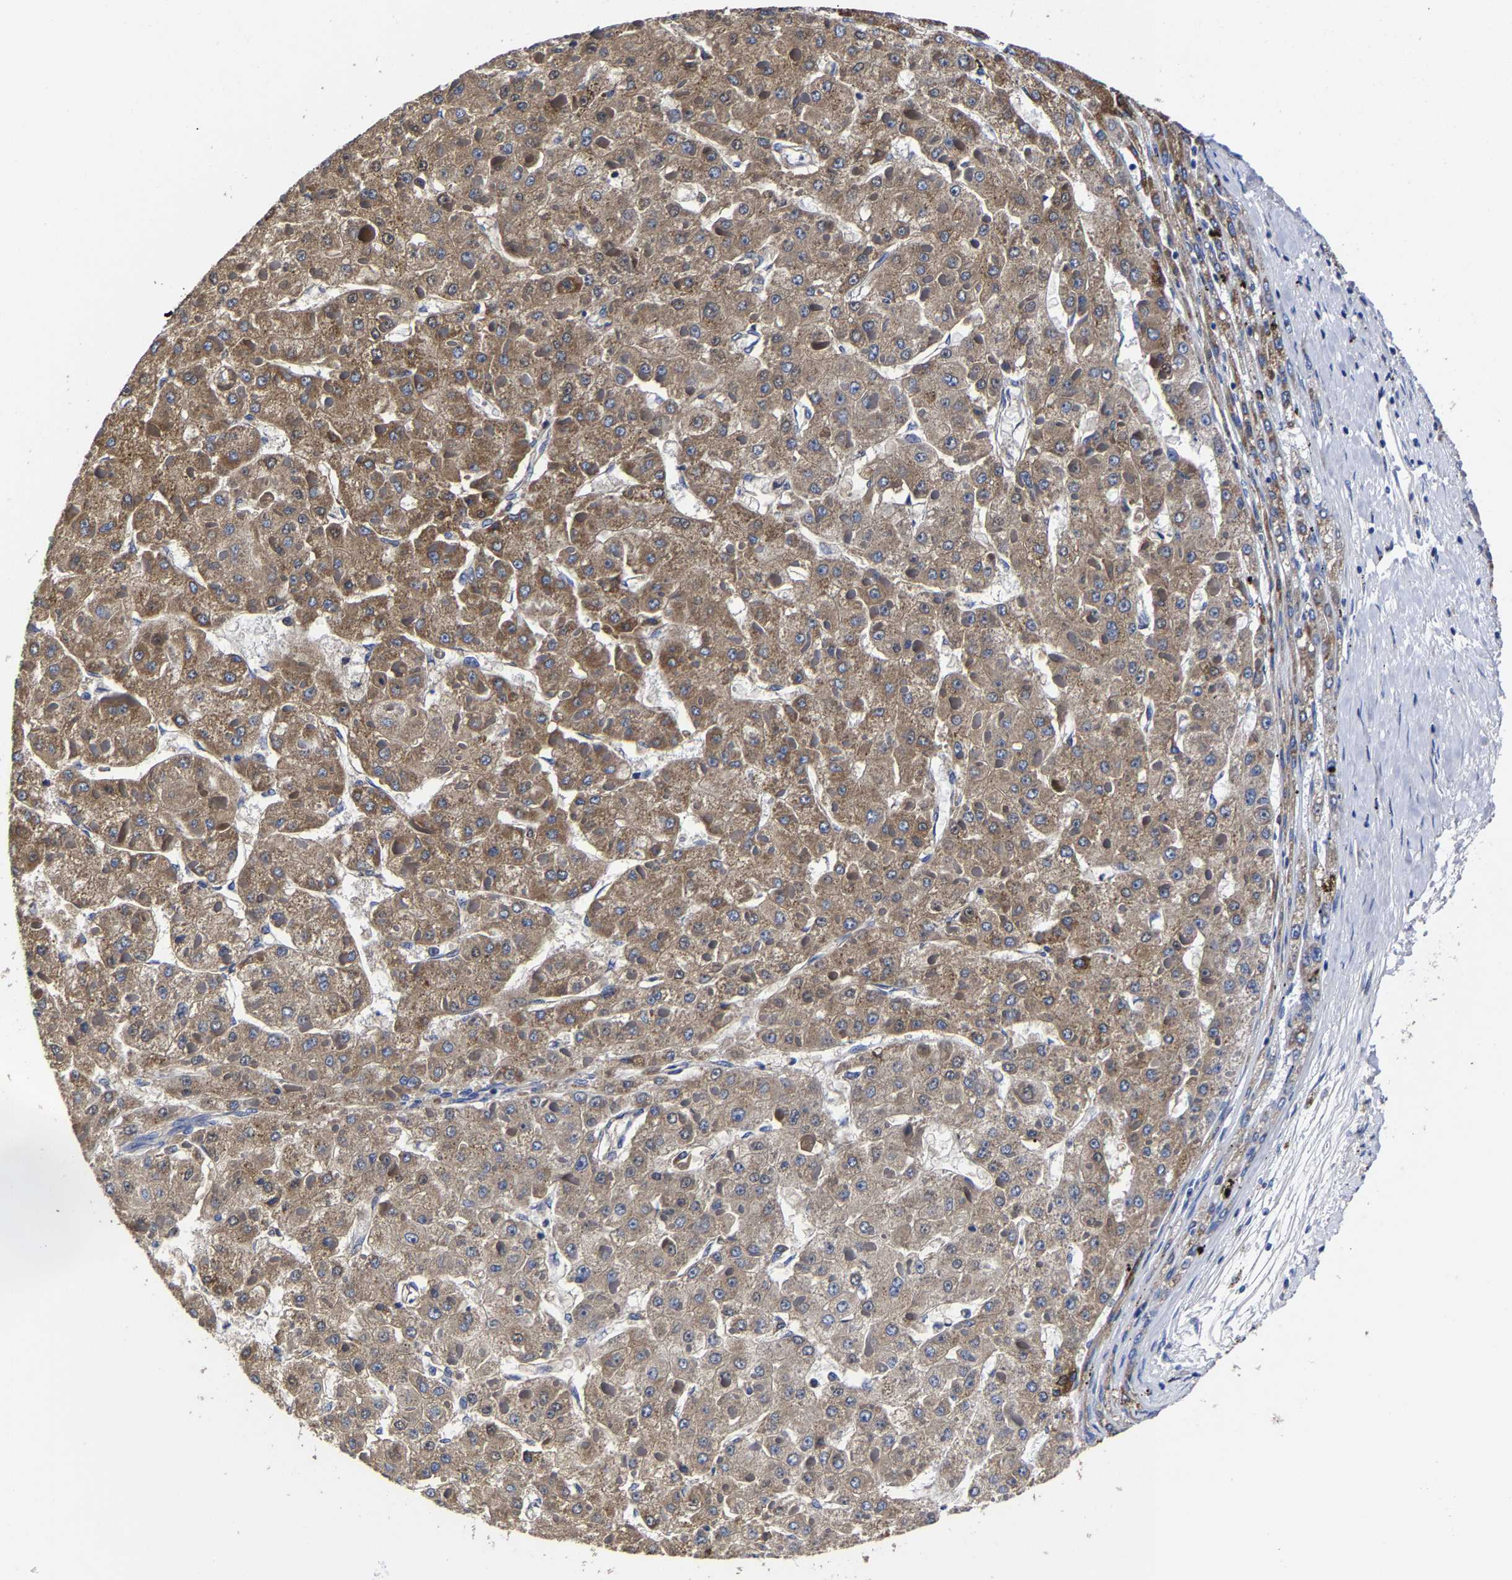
{"staining": {"intensity": "moderate", "quantity": ">75%", "location": "cytoplasmic/membranous"}, "tissue": "liver cancer", "cell_type": "Tumor cells", "image_type": "cancer", "snomed": [{"axis": "morphology", "description": "Carcinoma, Hepatocellular, NOS"}, {"axis": "topography", "description": "Liver"}], "caption": "This image shows immunohistochemistry (IHC) staining of liver hepatocellular carcinoma, with medium moderate cytoplasmic/membranous positivity in about >75% of tumor cells.", "gene": "AASS", "patient": {"sex": "female", "age": 73}}